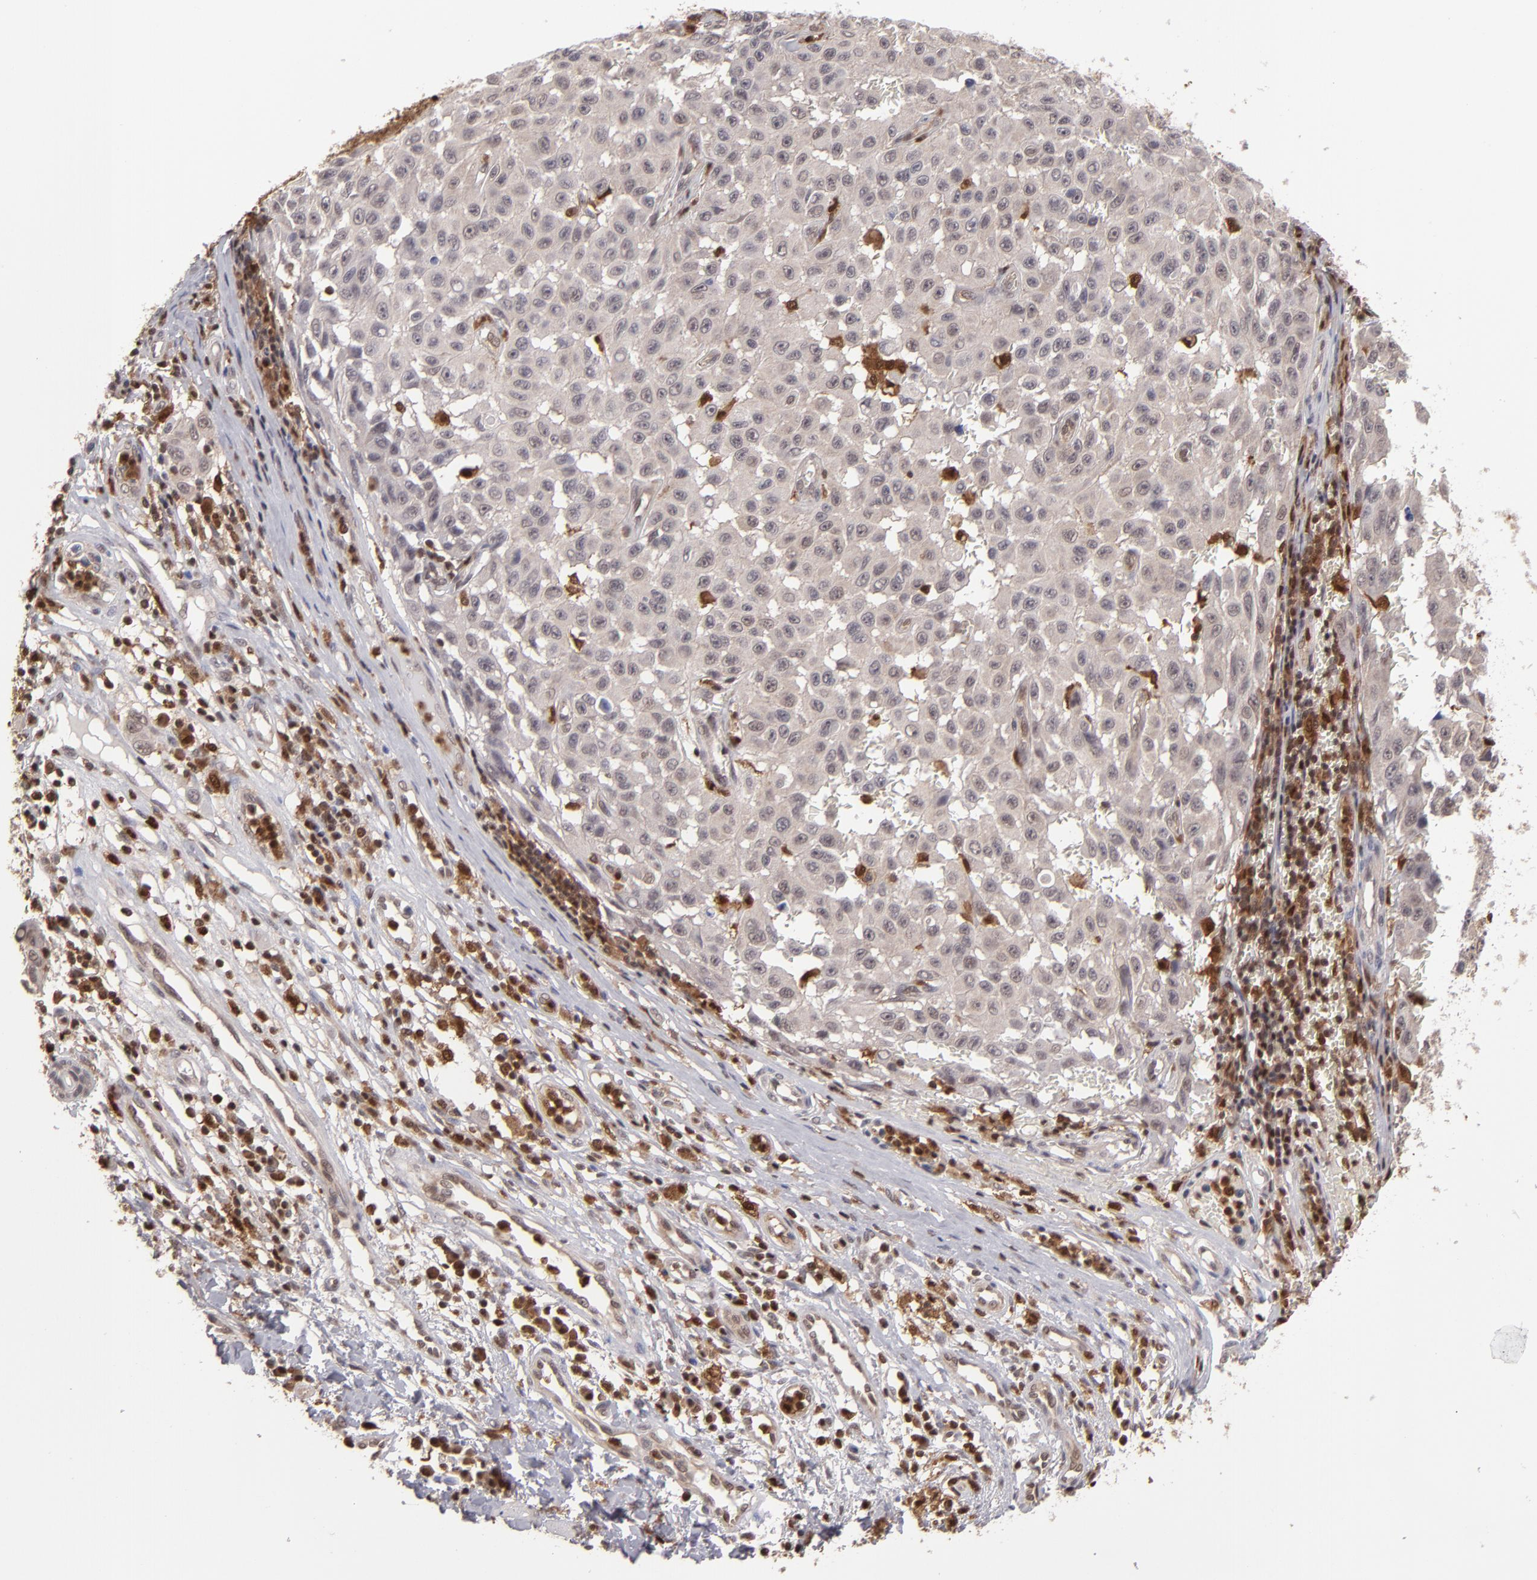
{"staining": {"intensity": "weak", "quantity": ">75%", "location": "cytoplasmic/membranous"}, "tissue": "melanoma", "cell_type": "Tumor cells", "image_type": "cancer", "snomed": [{"axis": "morphology", "description": "Malignant melanoma, NOS"}, {"axis": "topography", "description": "Skin"}], "caption": "This histopathology image reveals malignant melanoma stained with IHC to label a protein in brown. The cytoplasmic/membranous of tumor cells show weak positivity for the protein. Nuclei are counter-stained blue.", "gene": "GRB2", "patient": {"sex": "male", "age": 30}}